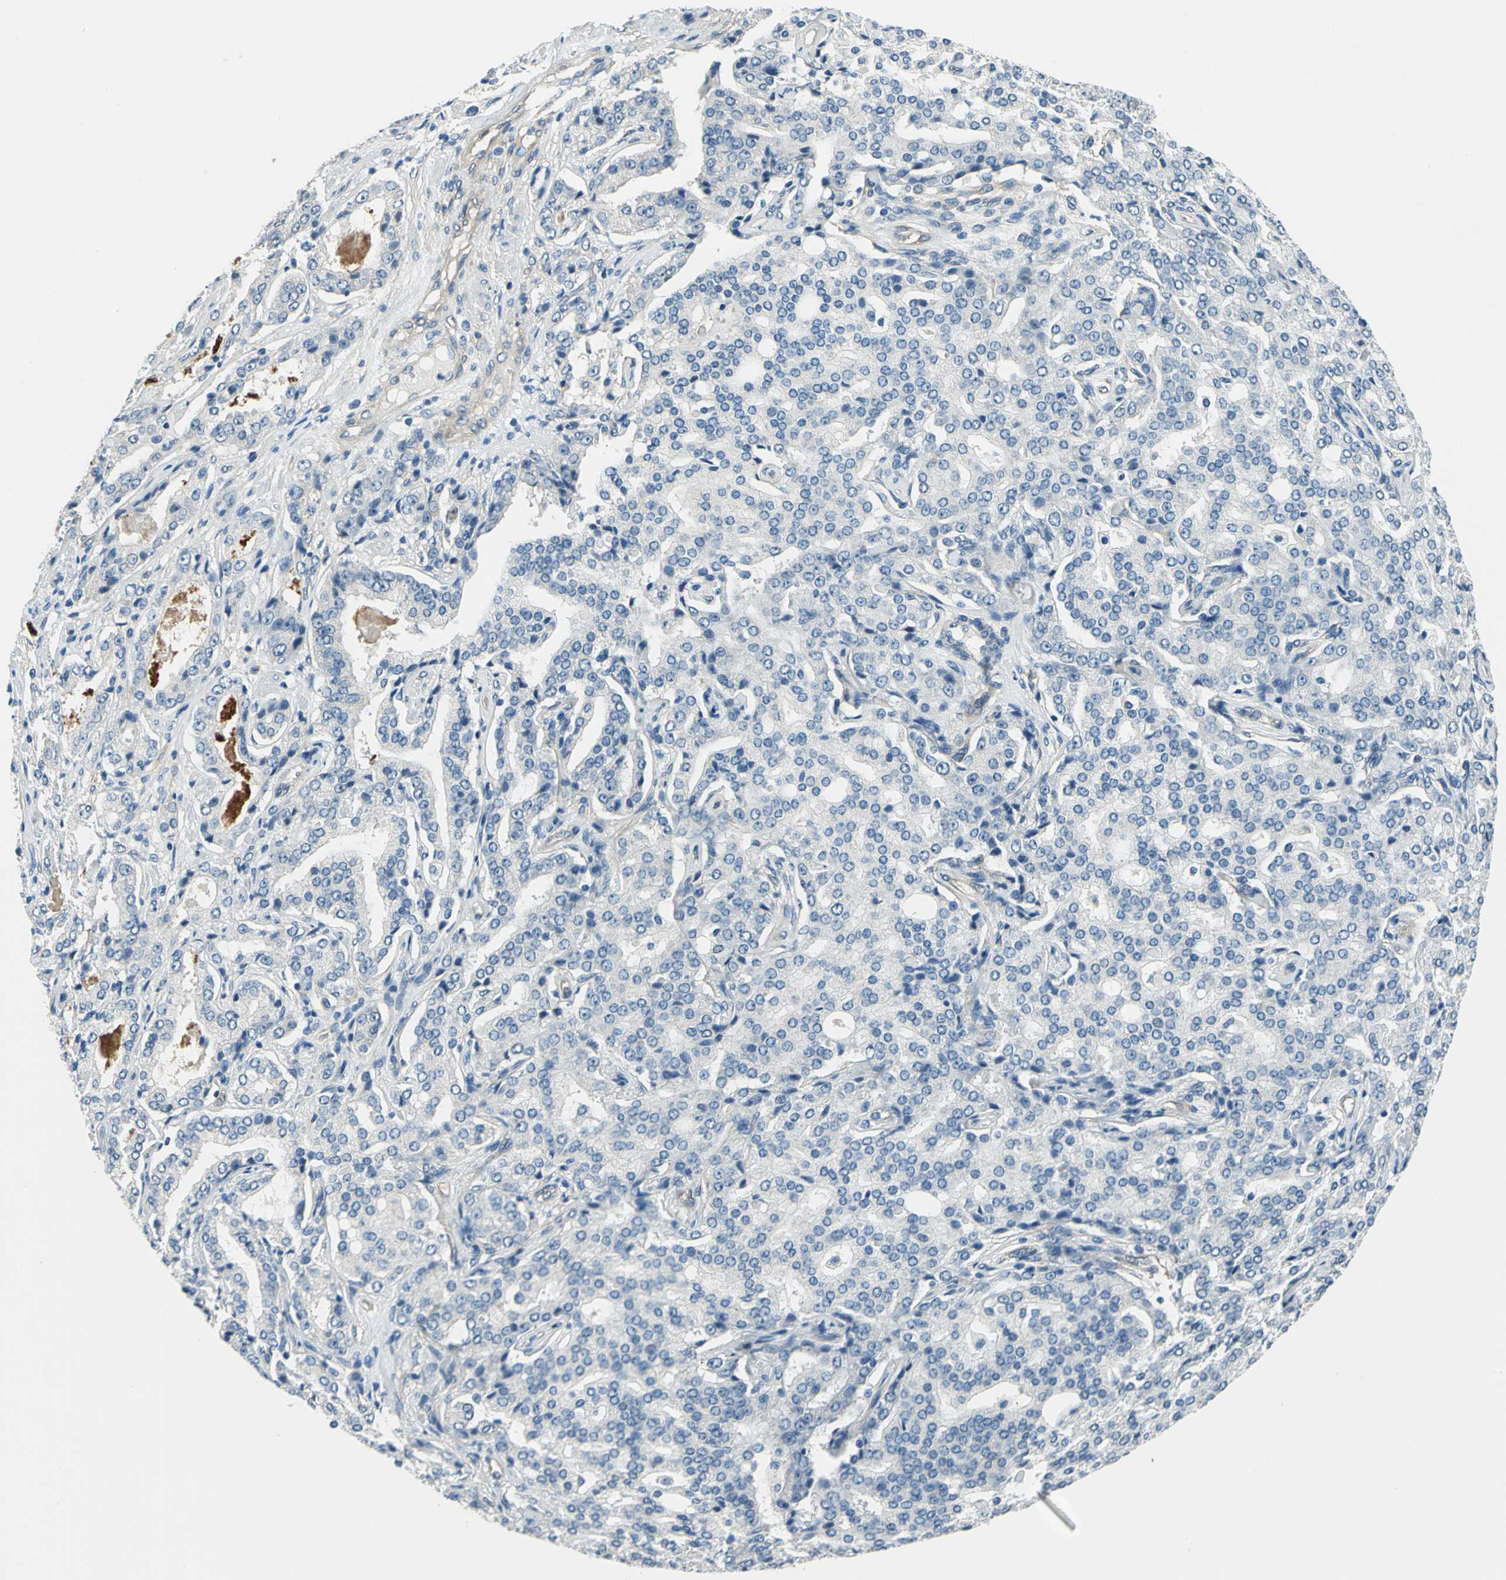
{"staining": {"intensity": "negative", "quantity": "none", "location": "none"}, "tissue": "prostate cancer", "cell_type": "Tumor cells", "image_type": "cancer", "snomed": [{"axis": "morphology", "description": "Adenocarcinoma, High grade"}, {"axis": "topography", "description": "Prostate"}], "caption": "DAB (3,3'-diaminobenzidine) immunohistochemical staining of human prostate cancer (adenocarcinoma (high-grade)) shows no significant expression in tumor cells. Brightfield microscopy of immunohistochemistry (IHC) stained with DAB (3,3'-diaminobenzidine) (brown) and hematoxylin (blue), captured at high magnification.", "gene": "CDC42EP1", "patient": {"sex": "male", "age": 72}}